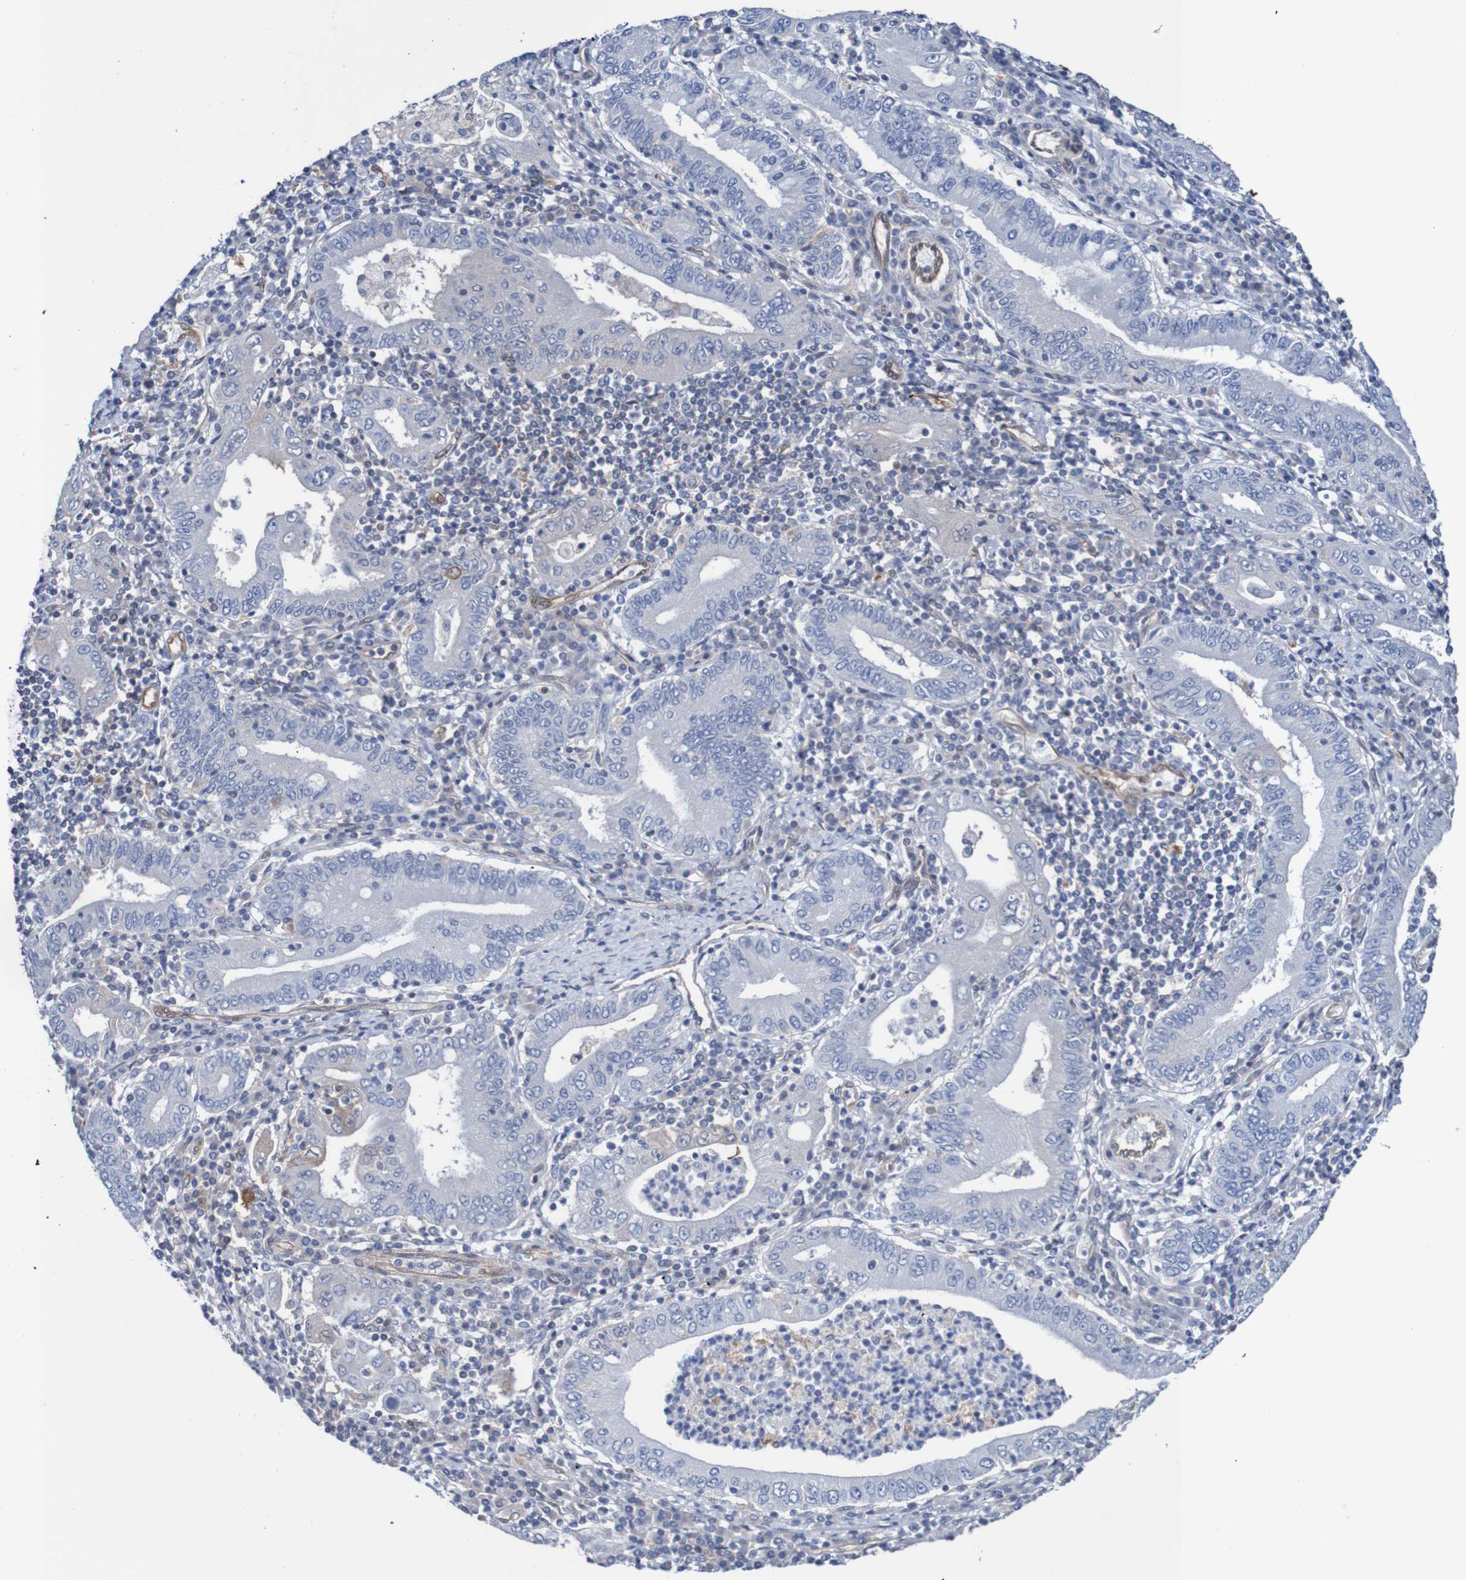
{"staining": {"intensity": "negative", "quantity": "none", "location": "none"}, "tissue": "stomach cancer", "cell_type": "Tumor cells", "image_type": "cancer", "snomed": [{"axis": "morphology", "description": "Normal tissue, NOS"}, {"axis": "morphology", "description": "Adenocarcinoma, NOS"}, {"axis": "topography", "description": "Esophagus"}, {"axis": "topography", "description": "Stomach, upper"}, {"axis": "topography", "description": "Peripheral nerve tissue"}], "caption": "This is an immunohistochemistry (IHC) micrograph of human stomach adenocarcinoma. There is no staining in tumor cells.", "gene": "RIGI", "patient": {"sex": "male", "age": 62}}